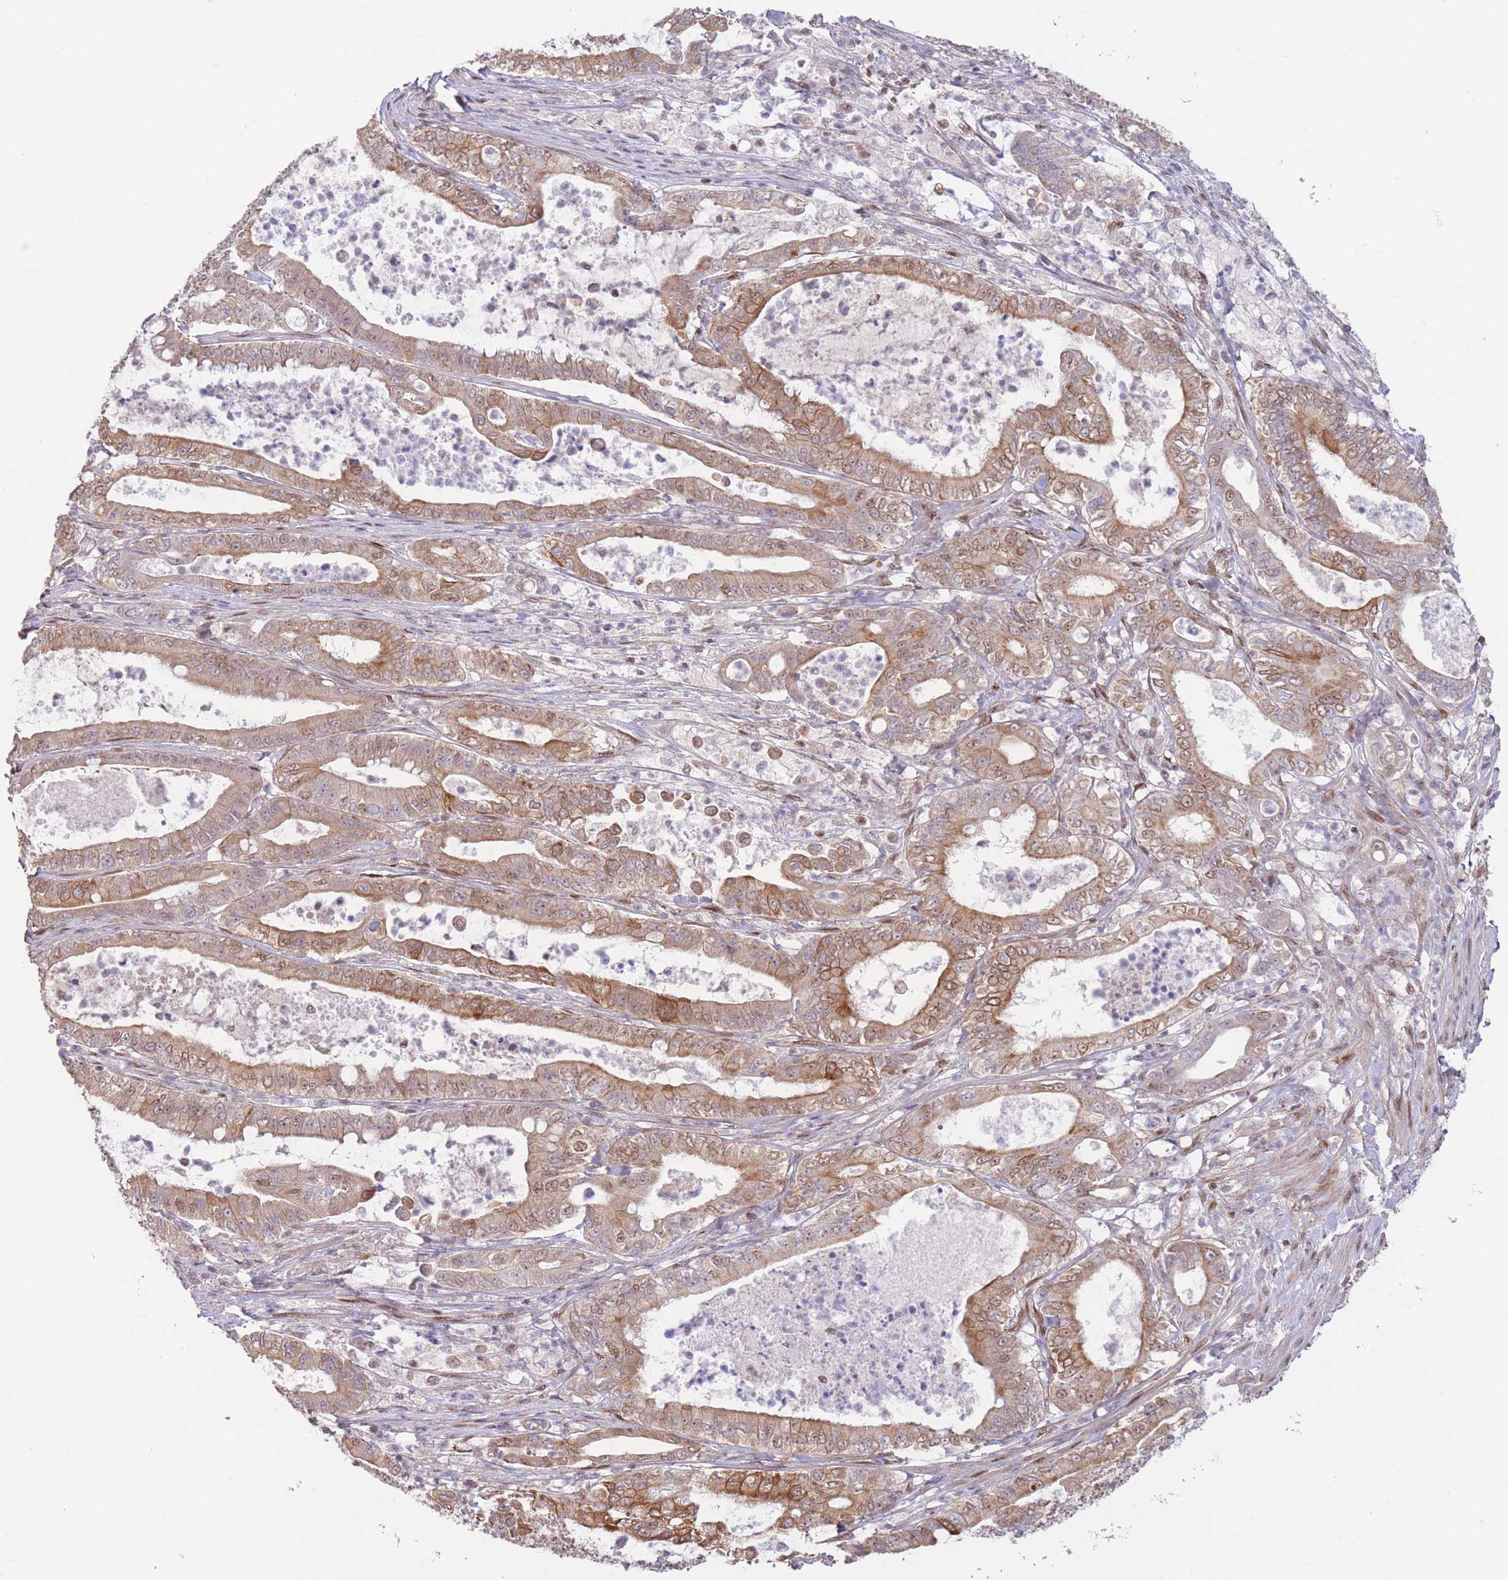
{"staining": {"intensity": "moderate", "quantity": ">75%", "location": "cytoplasmic/membranous,nuclear"}, "tissue": "pancreatic cancer", "cell_type": "Tumor cells", "image_type": "cancer", "snomed": [{"axis": "morphology", "description": "Adenocarcinoma, NOS"}, {"axis": "topography", "description": "Pancreas"}], "caption": "An image of human pancreatic cancer (adenocarcinoma) stained for a protein demonstrates moderate cytoplasmic/membranous and nuclear brown staining in tumor cells.", "gene": "CARD8", "patient": {"sex": "male", "age": 71}}